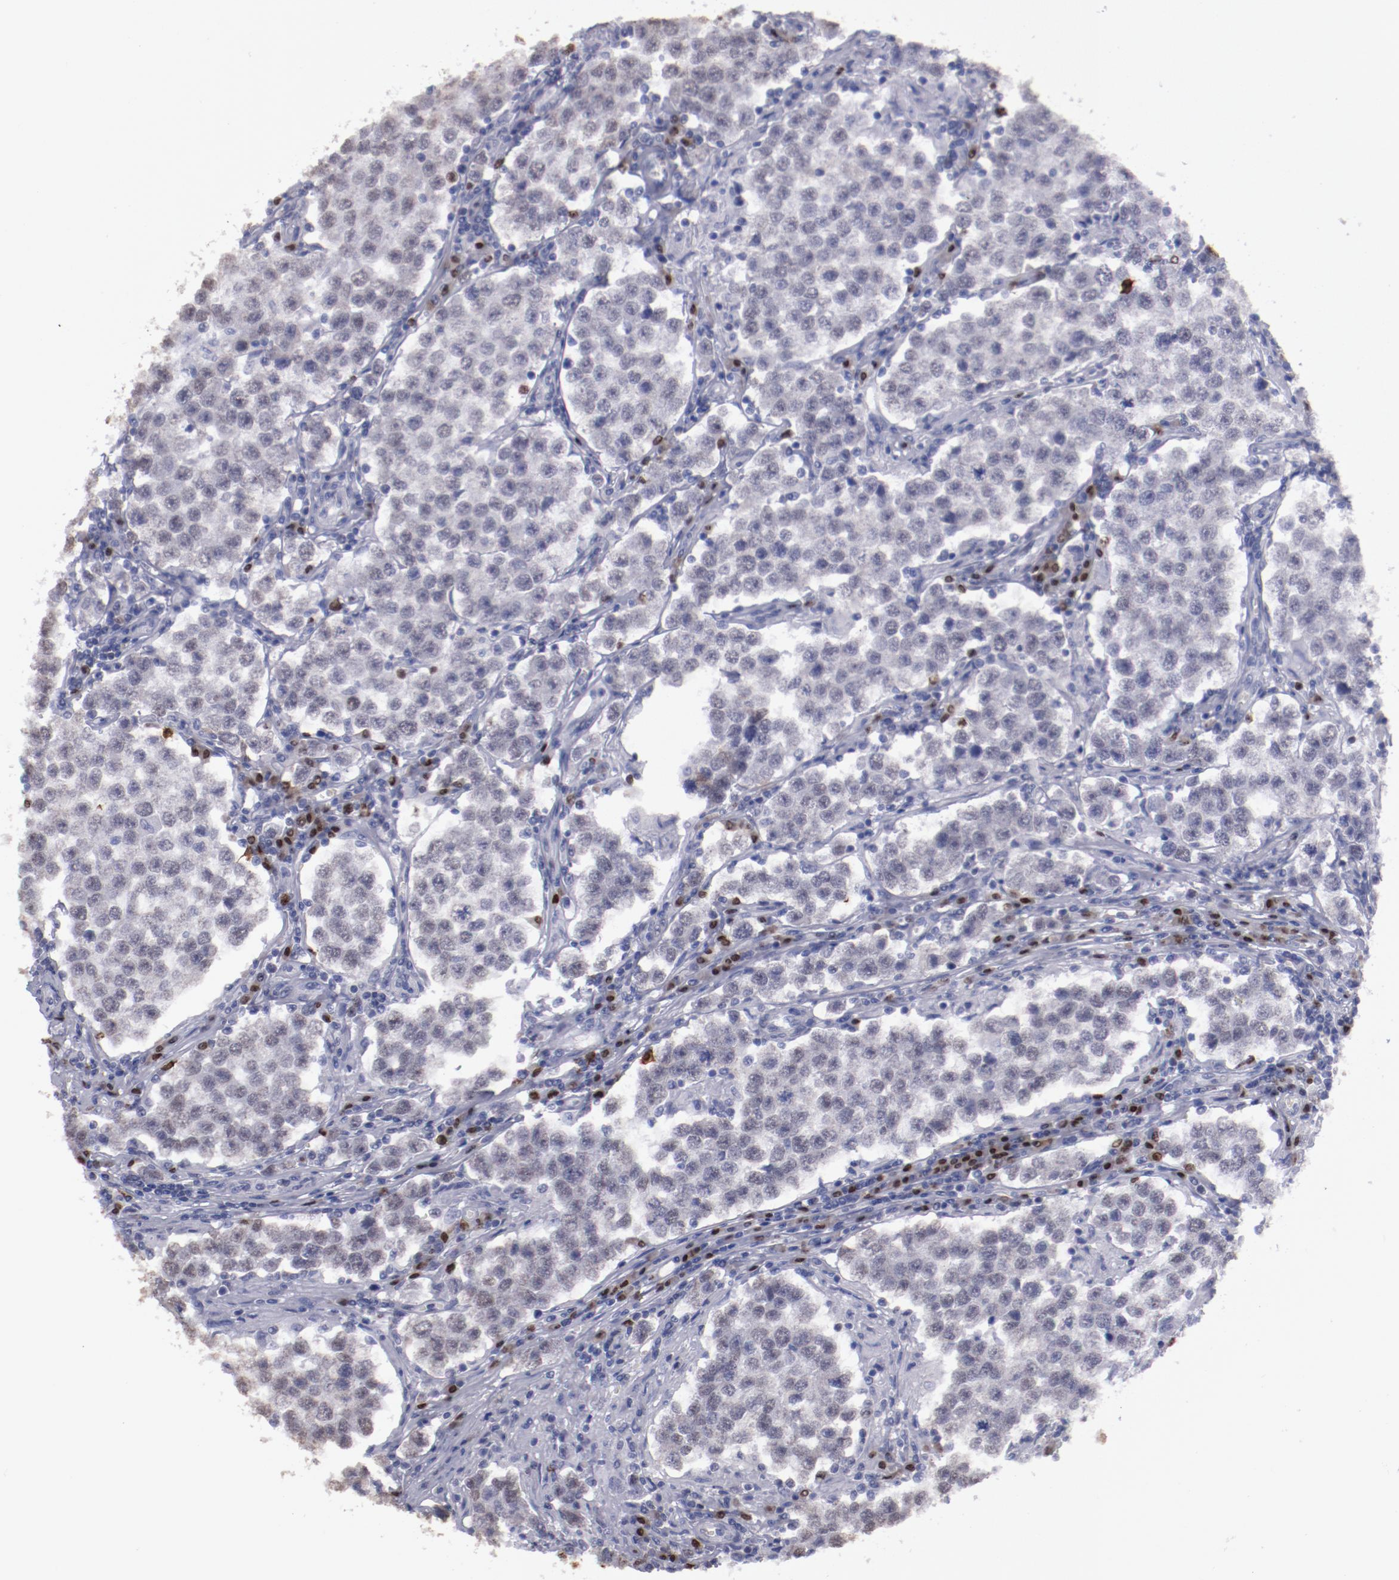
{"staining": {"intensity": "weak", "quantity": "<25%", "location": "cytoplasmic/membranous,nuclear"}, "tissue": "testis cancer", "cell_type": "Tumor cells", "image_type": "cancer", "snomed": [{"axis": "morphology", "description": "Seminoma, NOS"}, {"axis": "topography", "description": "Testis"}], "caption": "IHC image of neoplastic tissue: seminoma (testis) stained with DAB demonstrates no significant protein positivity in tumor cells.", "gene": "IRF4", "patient": {"sex": "male", "age": 36}}